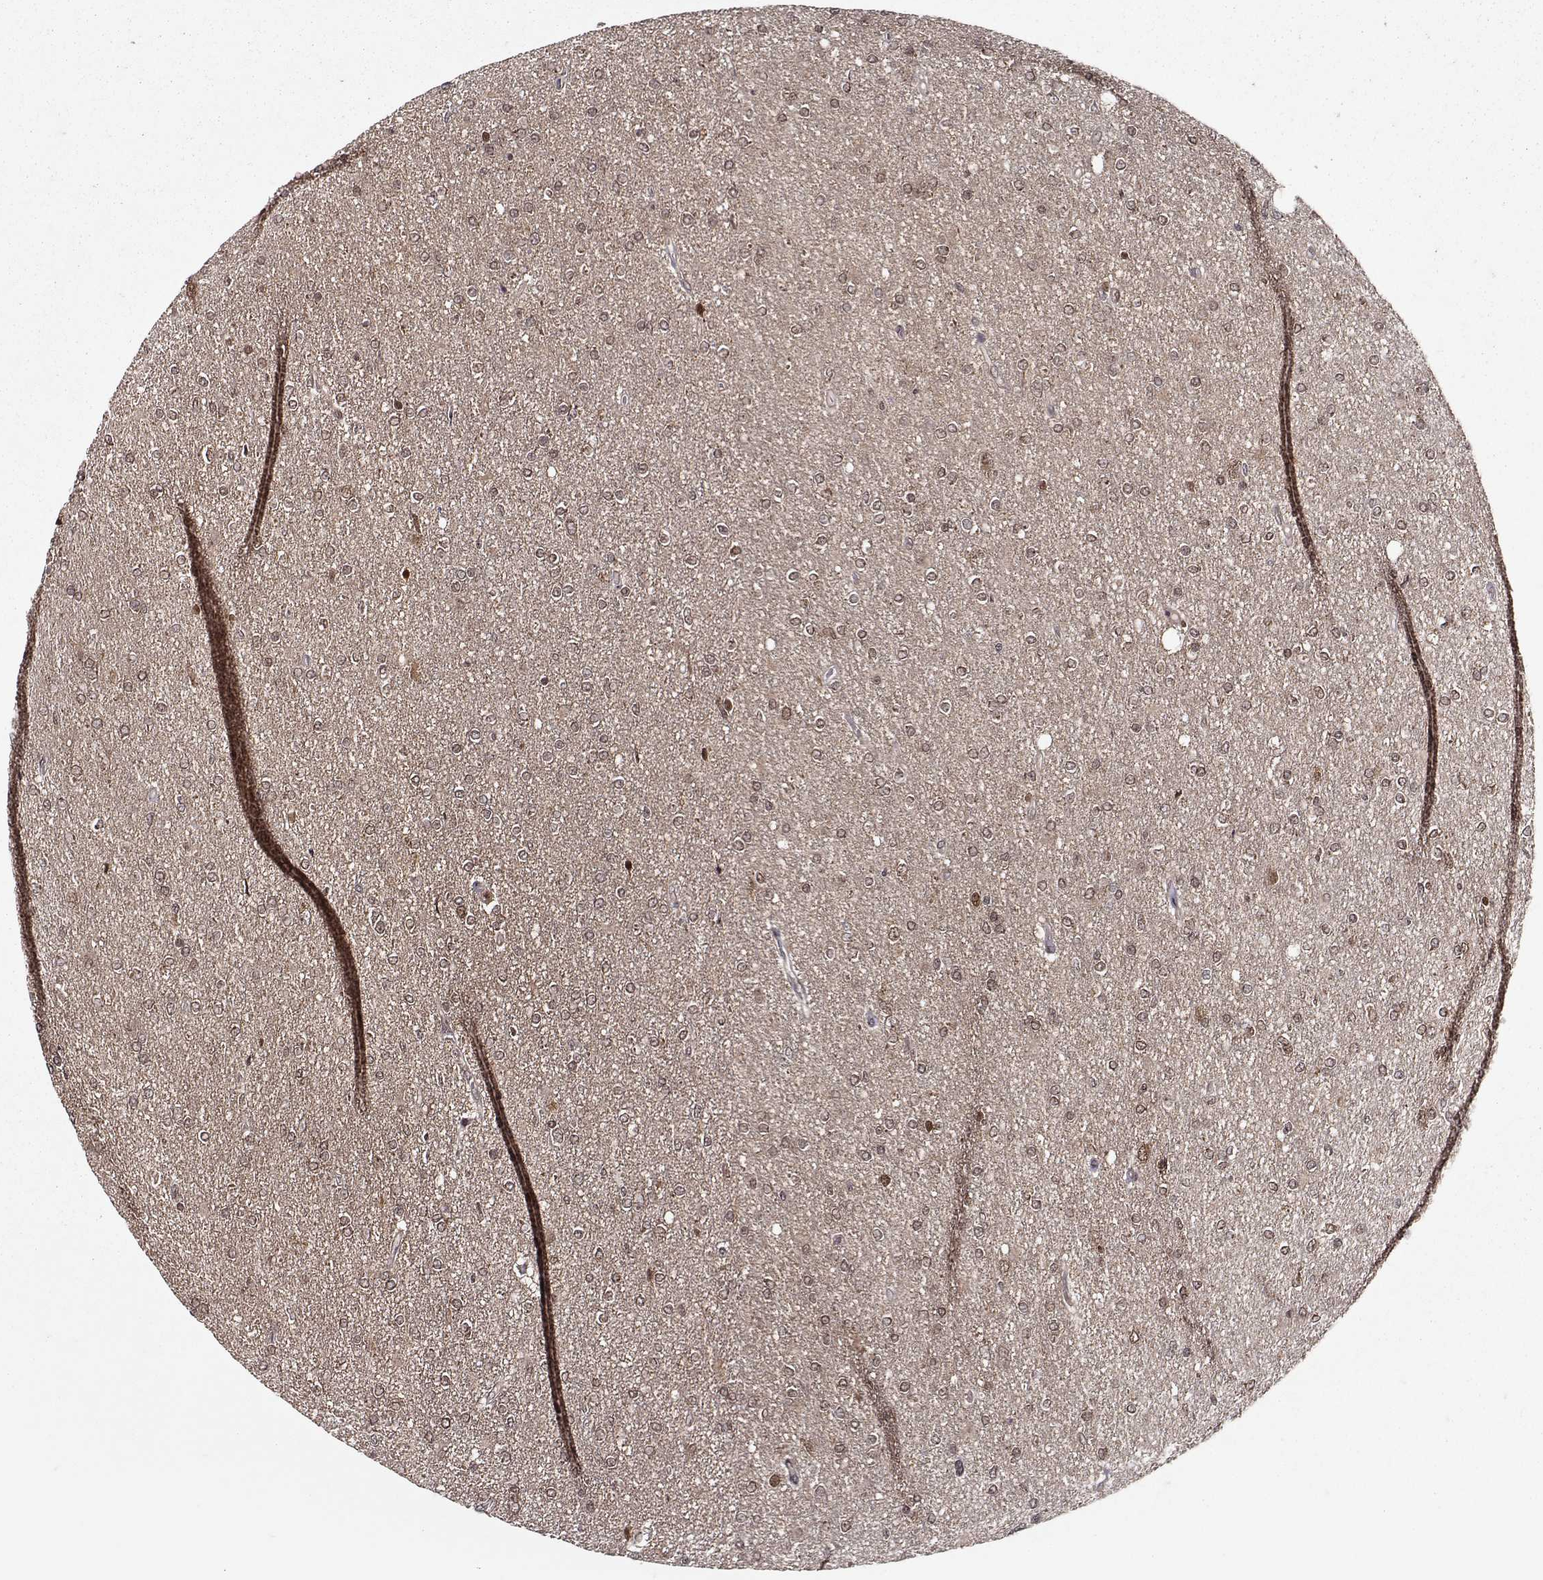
{"staining": {"intensity": "negative", "quantity": "none", "location": "none"}, "tissue": "glioma", "cell_type": "Tumor cells", "image_type": "cancer", "snomed": [{"axis": "morphology", "description": "Glioma, malignant, High grade"}, {"axis": "topography", "description": "Cerebral cortex"}], "caption": "Immunohistochemical staining of glioma shows no significant expression in tumor cells.", "gene": "PPP2R2A", "patient": {"sex": "male", "age": 70}}